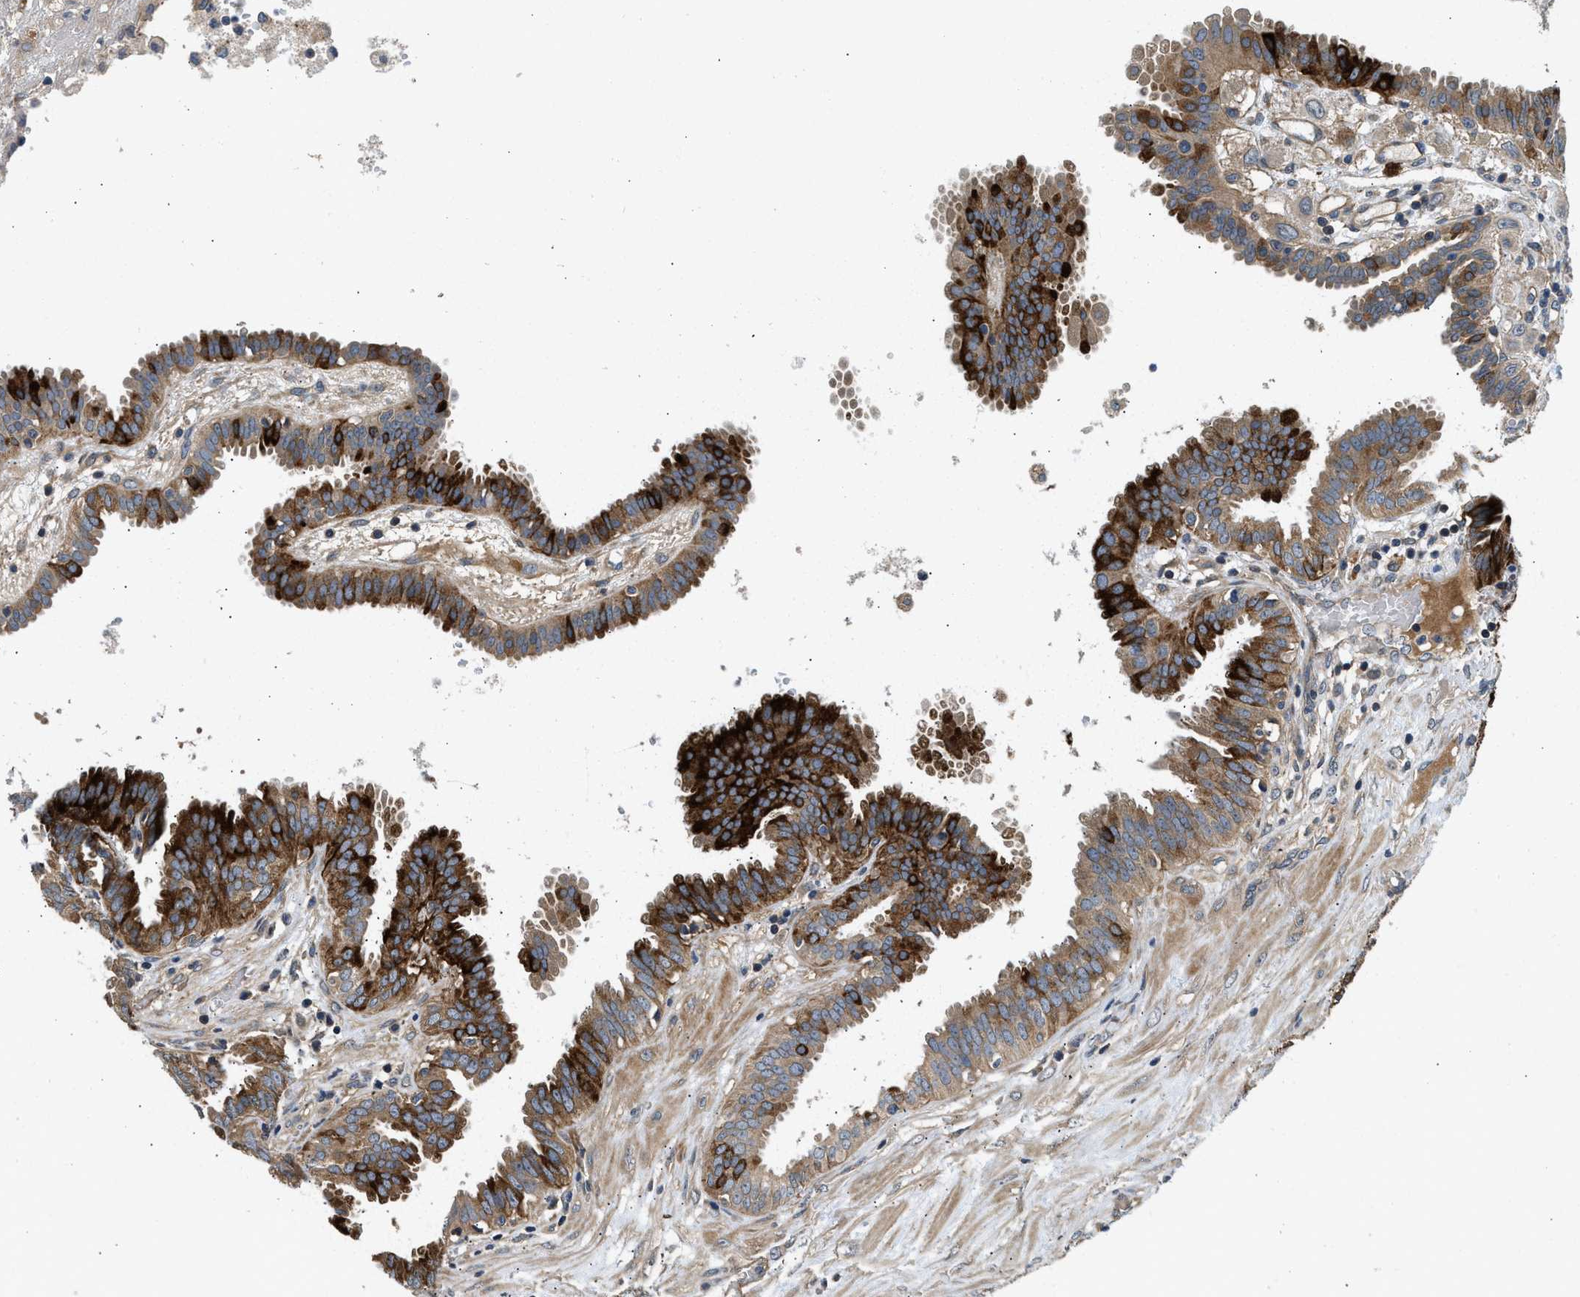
{"staining": {"intensity": "moderate", "quantity": ">75%", "location": "cytoplasmic/membranous"}, "tissue": "fallopian tube", "cell_type": "Glandular cells", "image_type": "normal", "snomed": [{"axis": "morphology", "description": "Normal tissue, NOS"}, {"axis": "topography", "description": "Fallopian tube"}, {"axis": "topography", "description": "Placenta"}], "caption": "A medium amount of moderate cytoplasmic/membranous staining is seen in approximately >75% of glandular cells in normal fallopian tube. The staining is performed using DAB (3,3'-diaminobenzidine) brown chromogen to label protein expression. The nuclei are counter-stained blue using hematoxylin.", "gene": "IL3RA", "patient": {"sex": "female", "age": 32}}